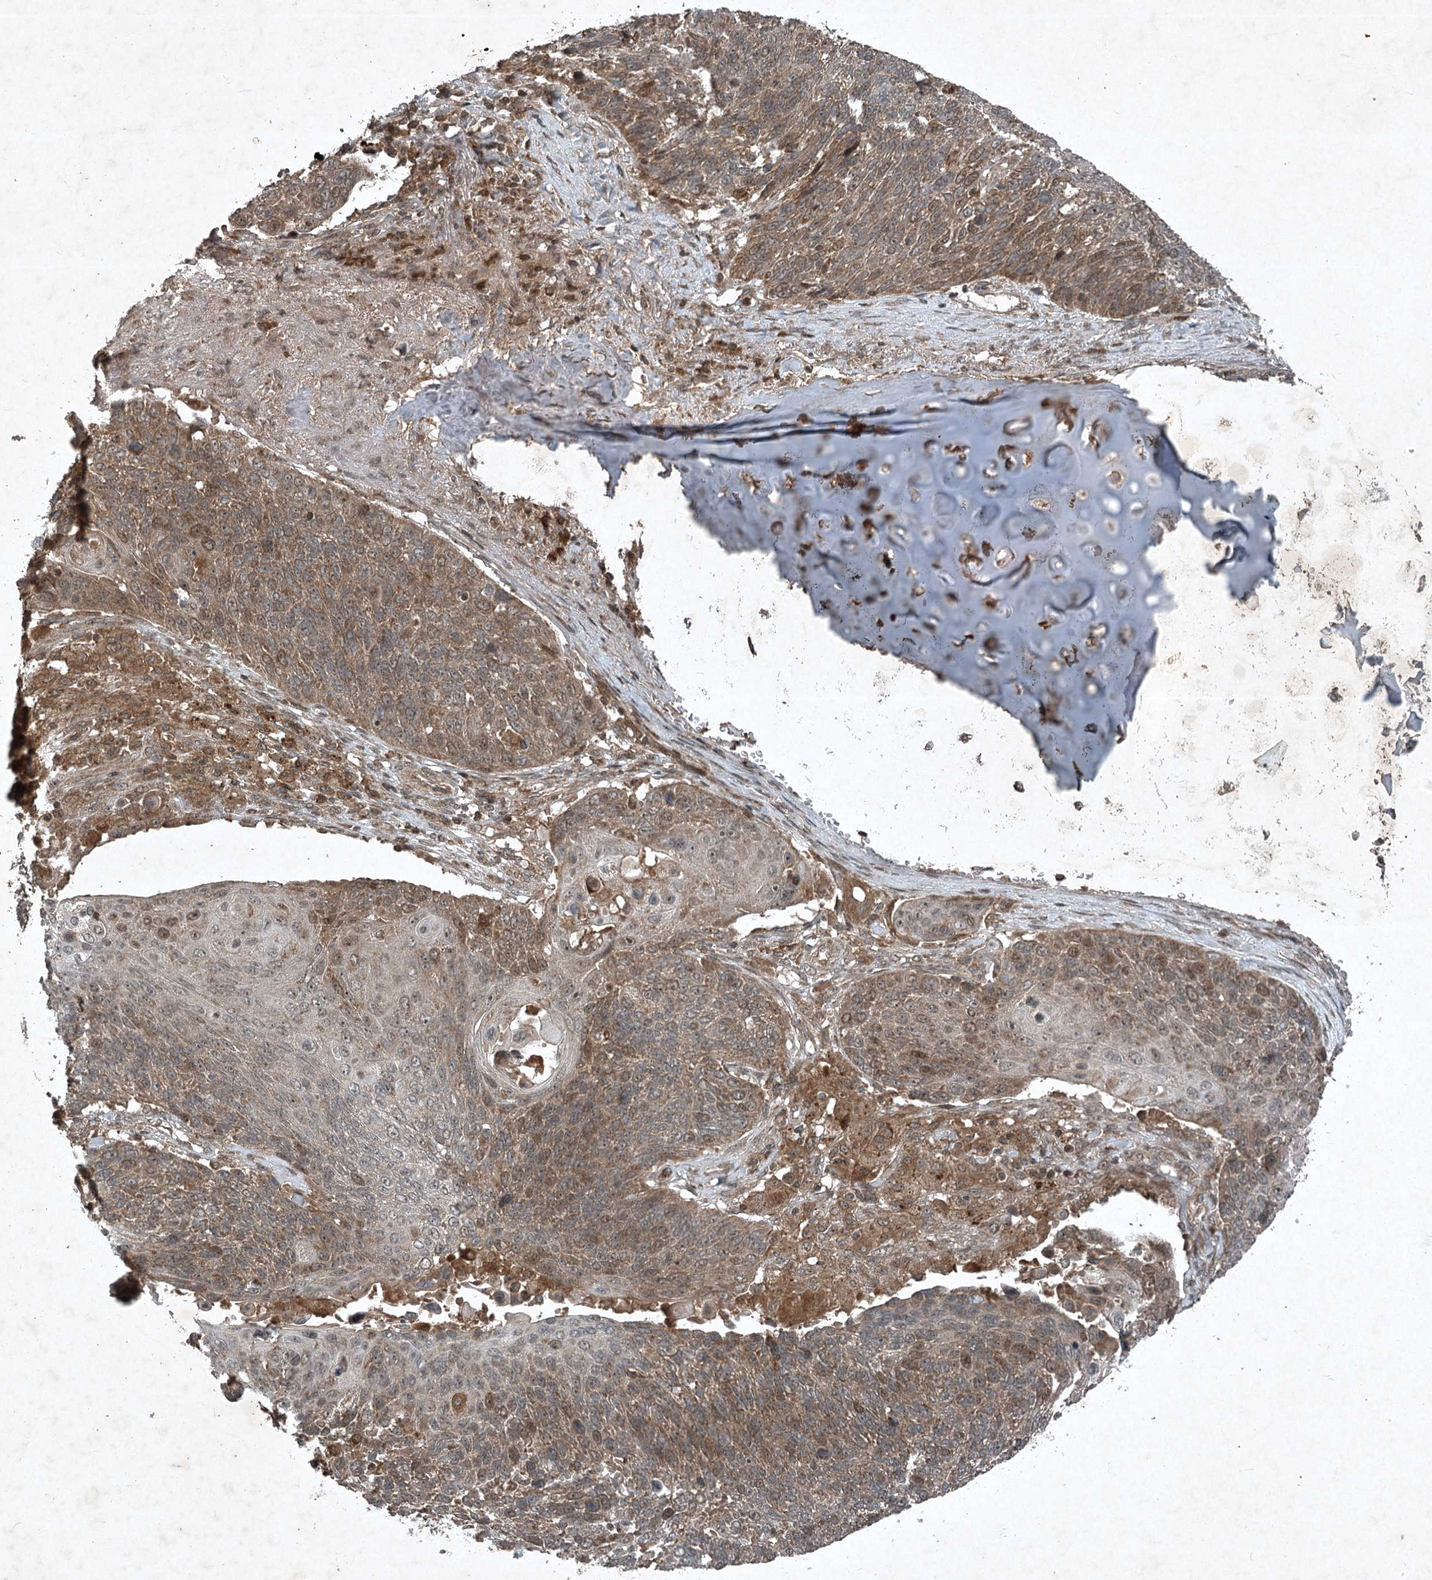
{"staining": {"intensity": "moderate", "quantity": ">75%", "location": "cytoplasmic/membranous,nuclear"}, "tissue": "lung cancer", "cell_type": "Tumor cells", "image_type": "cancer", "snomed": [{"axis": "morphology", "description": "Squamous cell carcinoma, NOS"}, {"axis": "topography", "description": "Lung"}], "caption": "Human squamous cell carcinoma (lung) stained for a protein (brown) displays moderate cytoplasmic/membranous and nuclear positive staining in about >75% of tumor cells.", "gene": "UNC93A", "patient": {"sex": "male", "age": 66}}